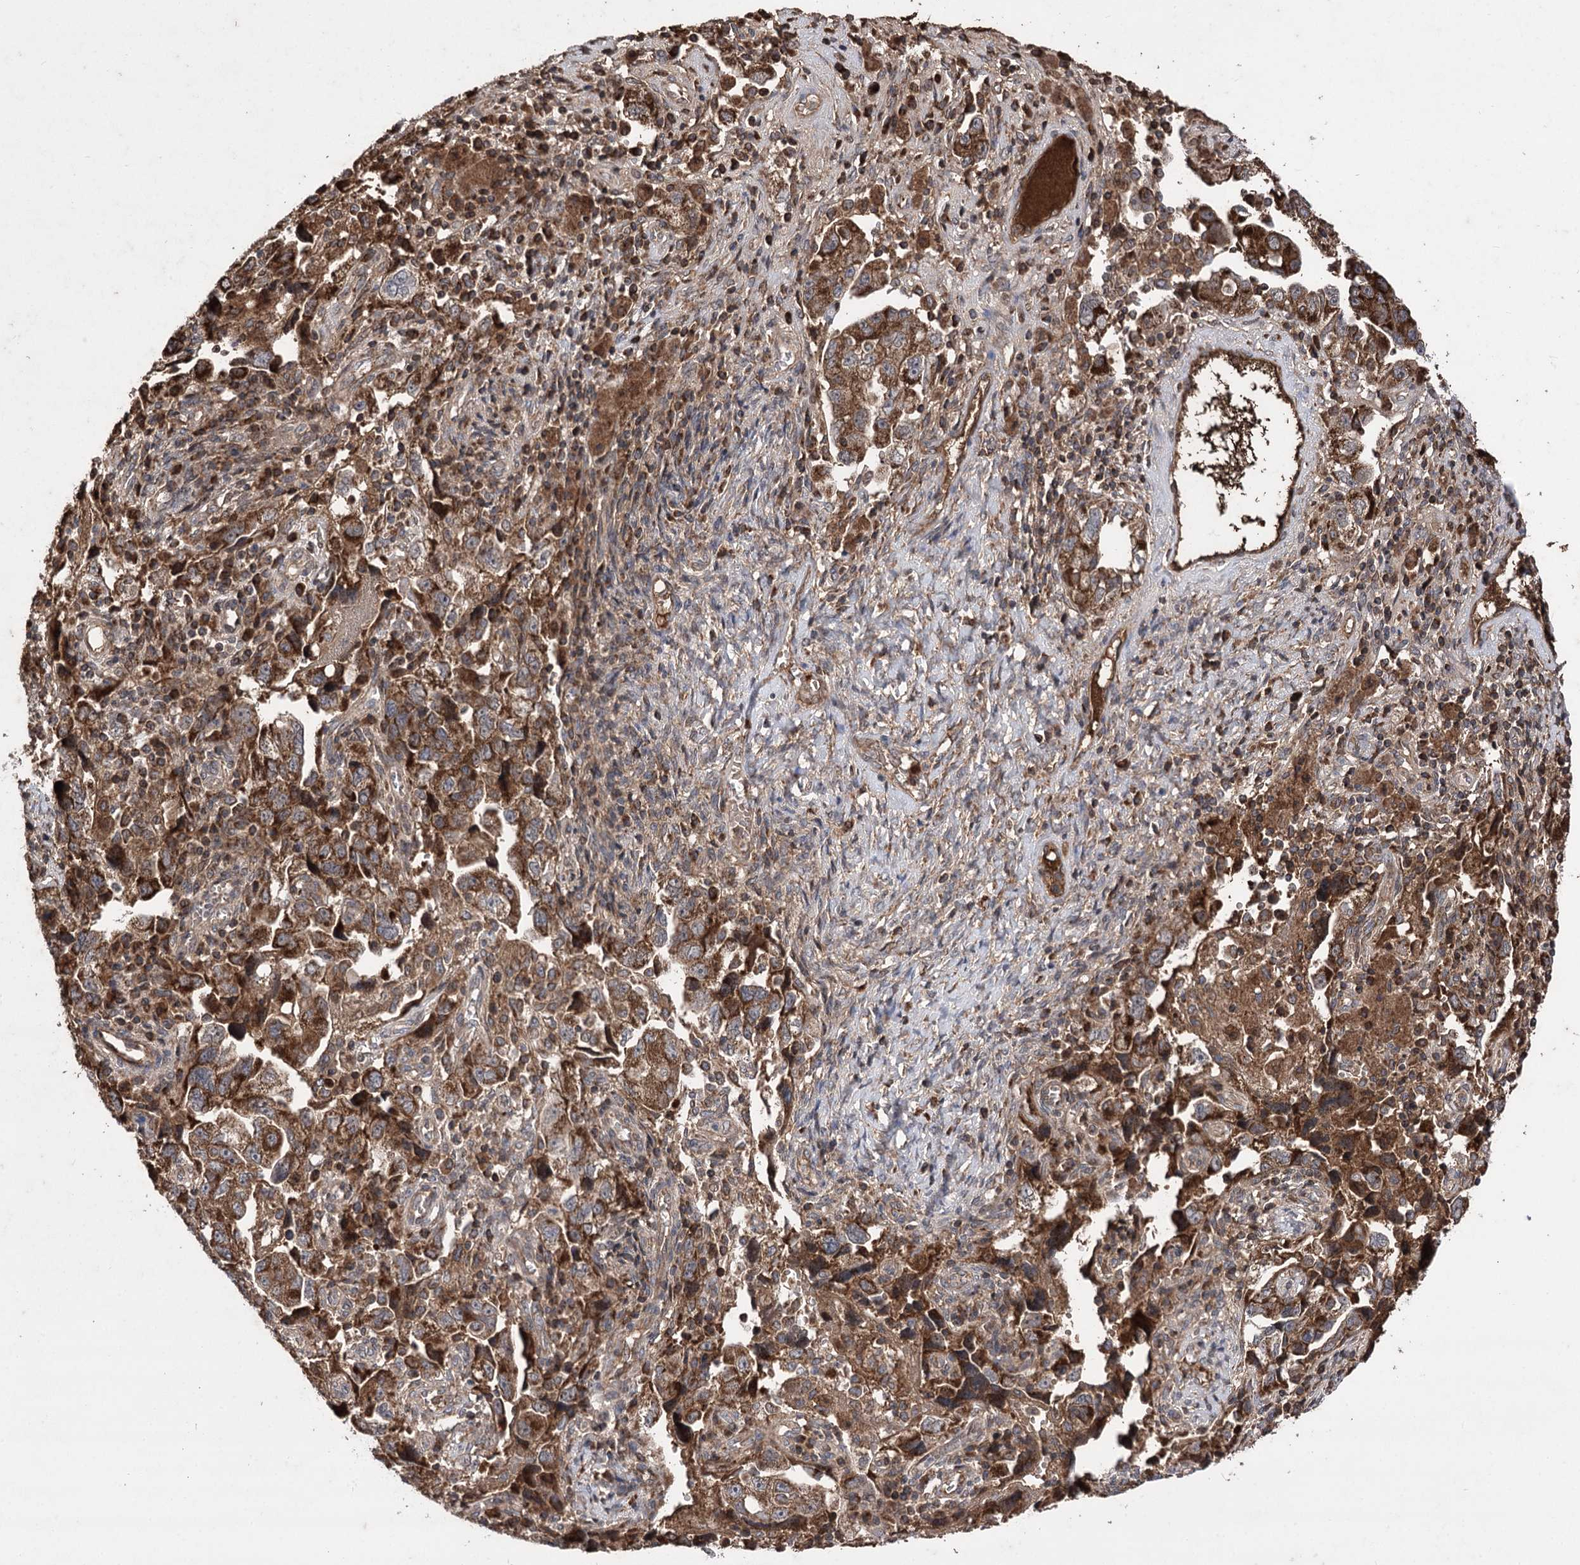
{"staining": {"intensity": "strong", "quantity": ">75%", "location": "cytoplasmic/membranous"}, "tissue": "ovarian cancer", "cell_type": "Tumor cells", "image_type": "cancer", "snomed": [{"axis": "morphology", "description": "Carcinoma, NOS"}, {"axis": "morphology", "description": "Cystadenocarcinoma, serous, NOS"}, {"axis": "topography", "description": "Ovary"}], "caption": "Protein staining by immunohistochemistry (IHC) shows strong cytoplasmic/membranous expression in about >75% of tumor cells in ovarian cancer (serous cystadenocarcinoma).", "gene": "RASSF3", "patient": {"sex": "female", "age": 69}}